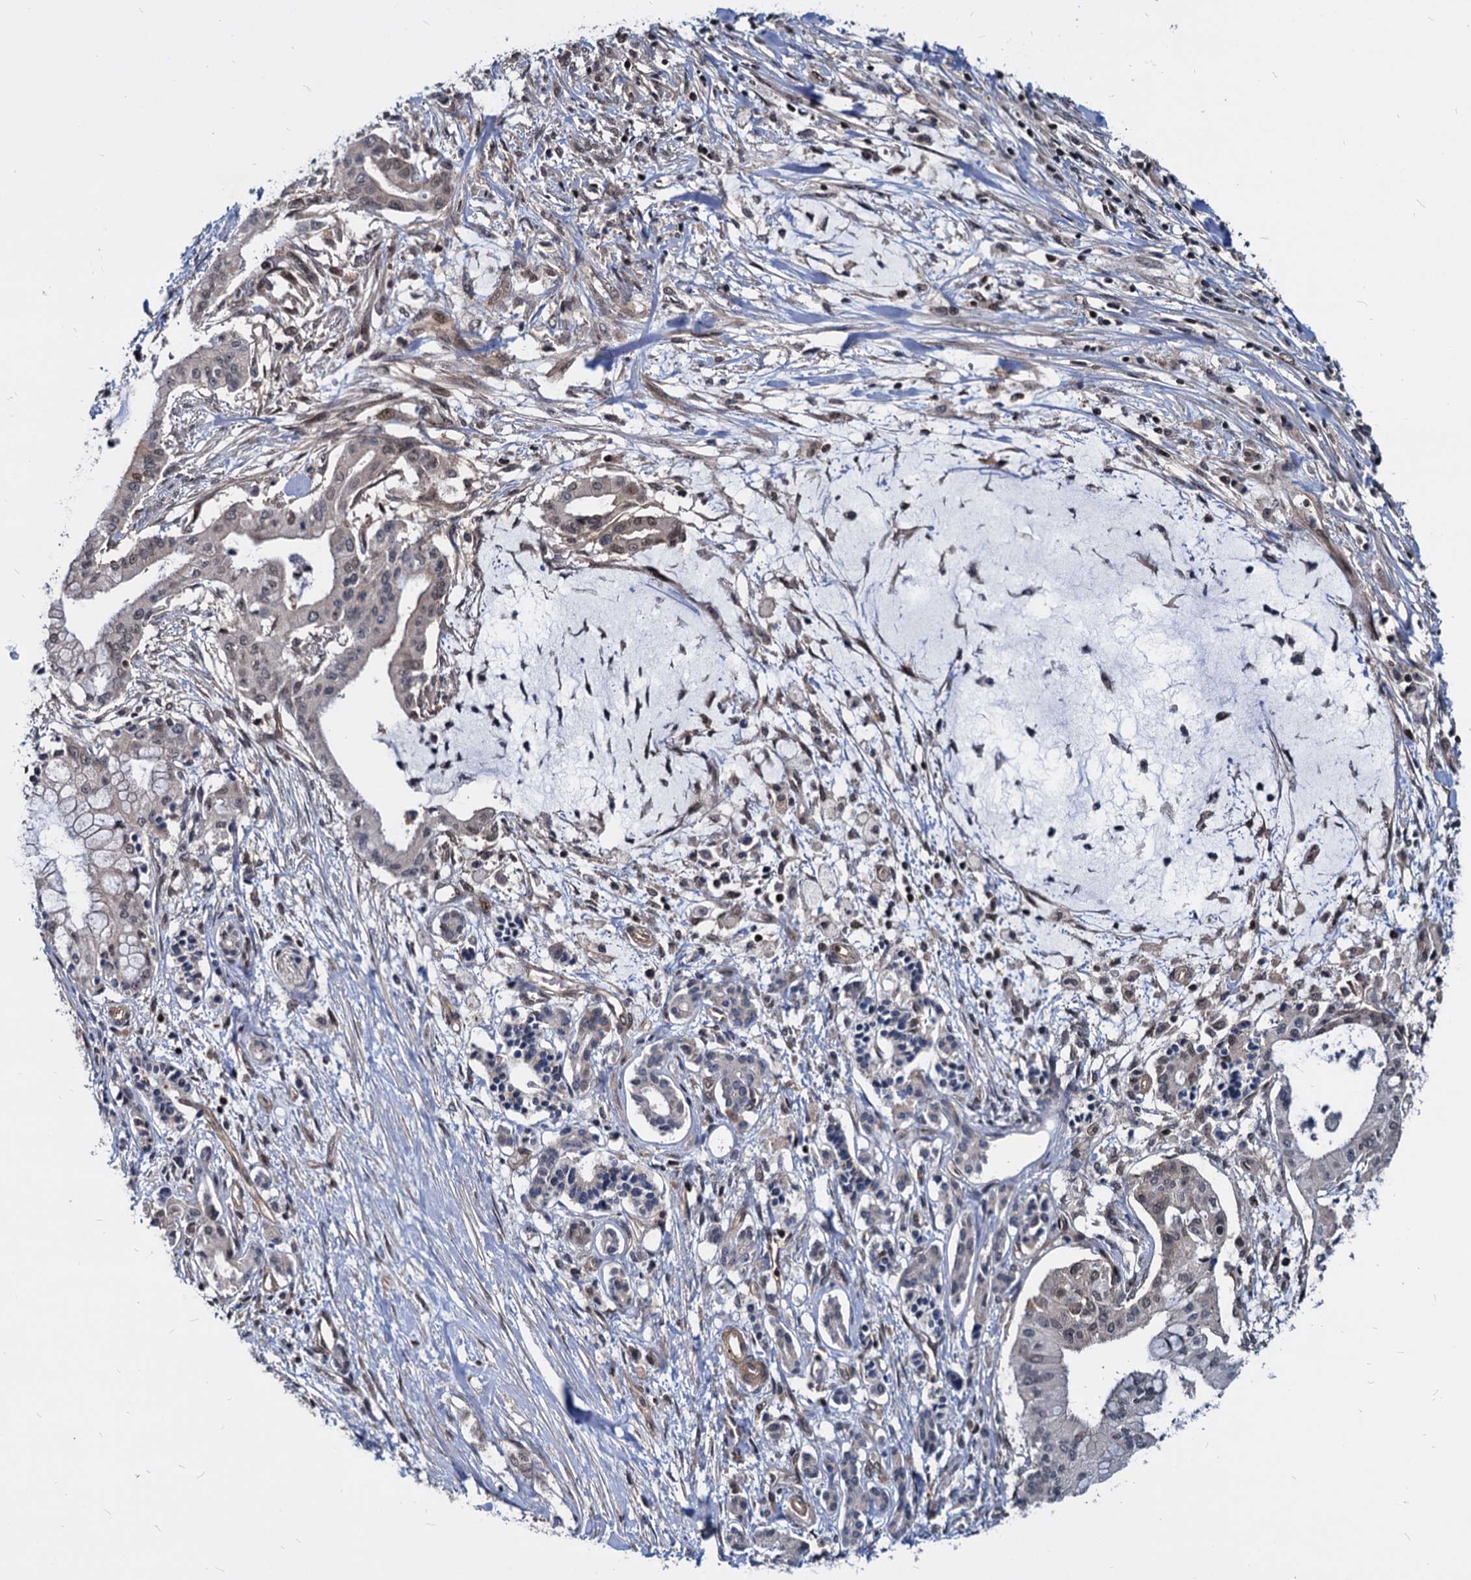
{"staining": {"intensity": "weak", "quantity": "<25%", "location": "nuclear"}, "tissue": "pancreatic cancer", "cell_type": "Tumor cells", "image_type": "cancer", "snomed": [{"axis": "morphology", "description": "Adenocarcinoma, NOS"}, {"axis": "topography", "description": "Pancreas"}], "caption": "There is no significant positivity in tumor cells of pancreatic cancer.", "gene": "UBLCP1", "patient": {"sex": "male", "age": 46}}